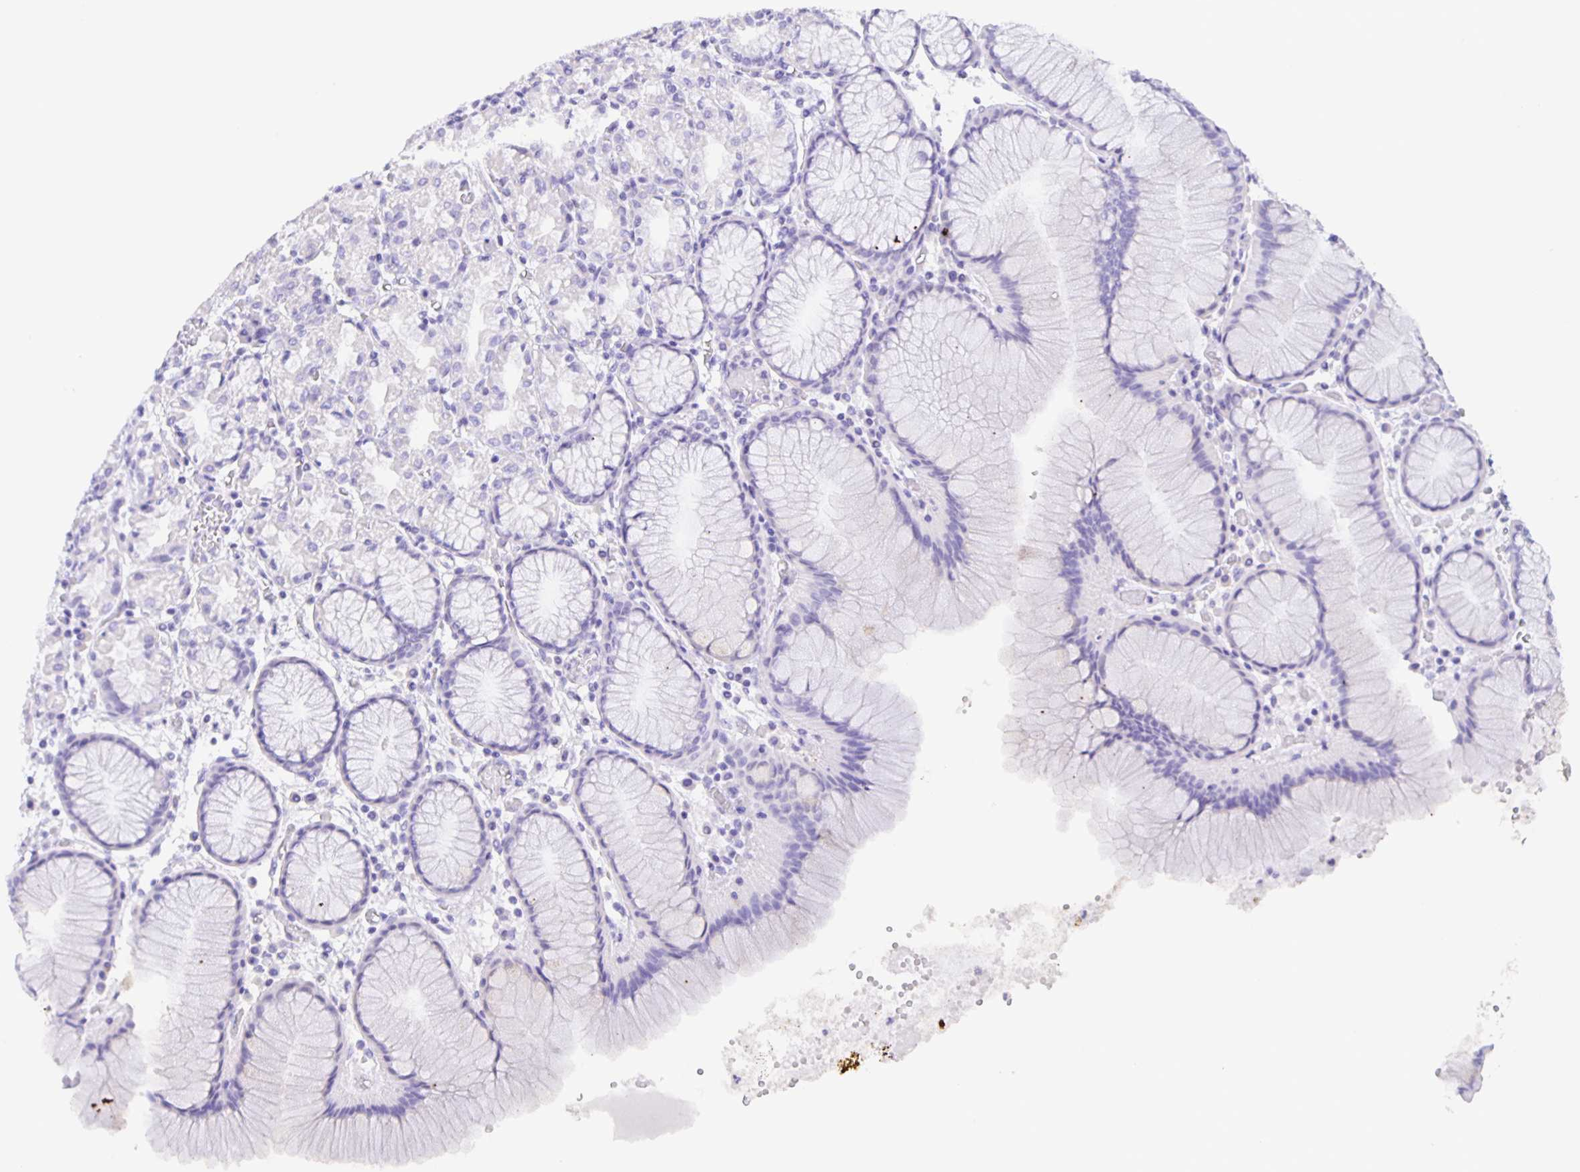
{"staining": {"intensity": "negative", "quantity": "none", "location": "none"}, "tissue": "stomach", "cell_type": "Glandular cells", "image_type": "normal", "snomed": [{"axis": "morphology", "description": "Normal tissue, NOS"}, {"axis": "topography", "description": "Stomach"}], "caption": "High magnification brightfield microscopy of benign stomach stained with DAB (brown) and counterstained with hematoxylin (blue): glandular cells show no significant positivity. (DAB (3,3'-diaminobenzidine) immunohistochemistry (IHC) with hematoxylin counter stain).", "gene": "GUCA2A", "patient": {"sex": "female", "age": 57}}